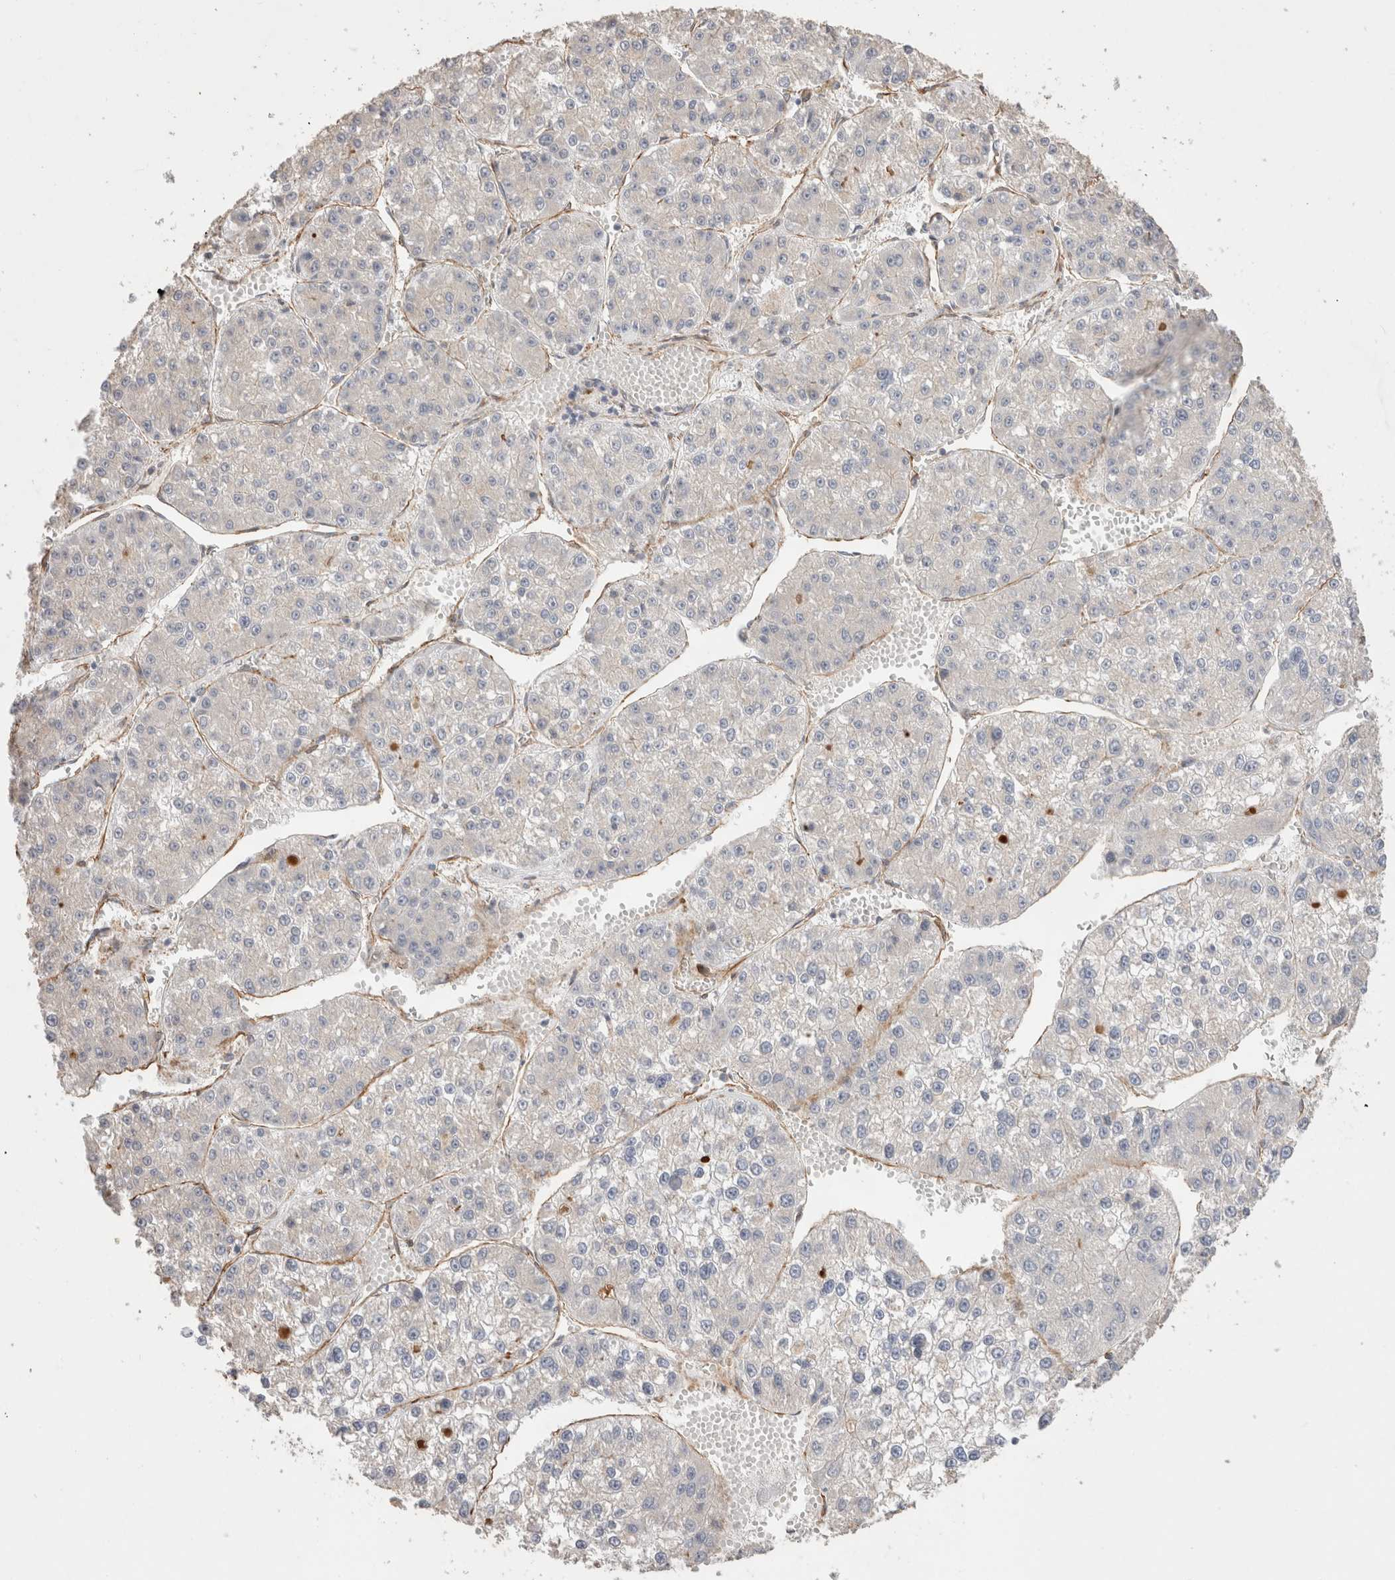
{"staining": {"intensity": "negative", "quantity": "none", "location": "none"}, "tissue": "liver cancer", "cell_type": "Tumor cells", "image_type": "cancer", "snomed": [{"axis": "morphology", "description": "Carcinoma, Hepatocellular, NOS"}, {"axis": "topography", "description": "Liver"}], "caption": "A photomicrograph of liver cancer stained for a protein reveals no brown staining in tumor cells.", "gene": "CAAP1", "patient": {"sex": "female", "age": 73}}